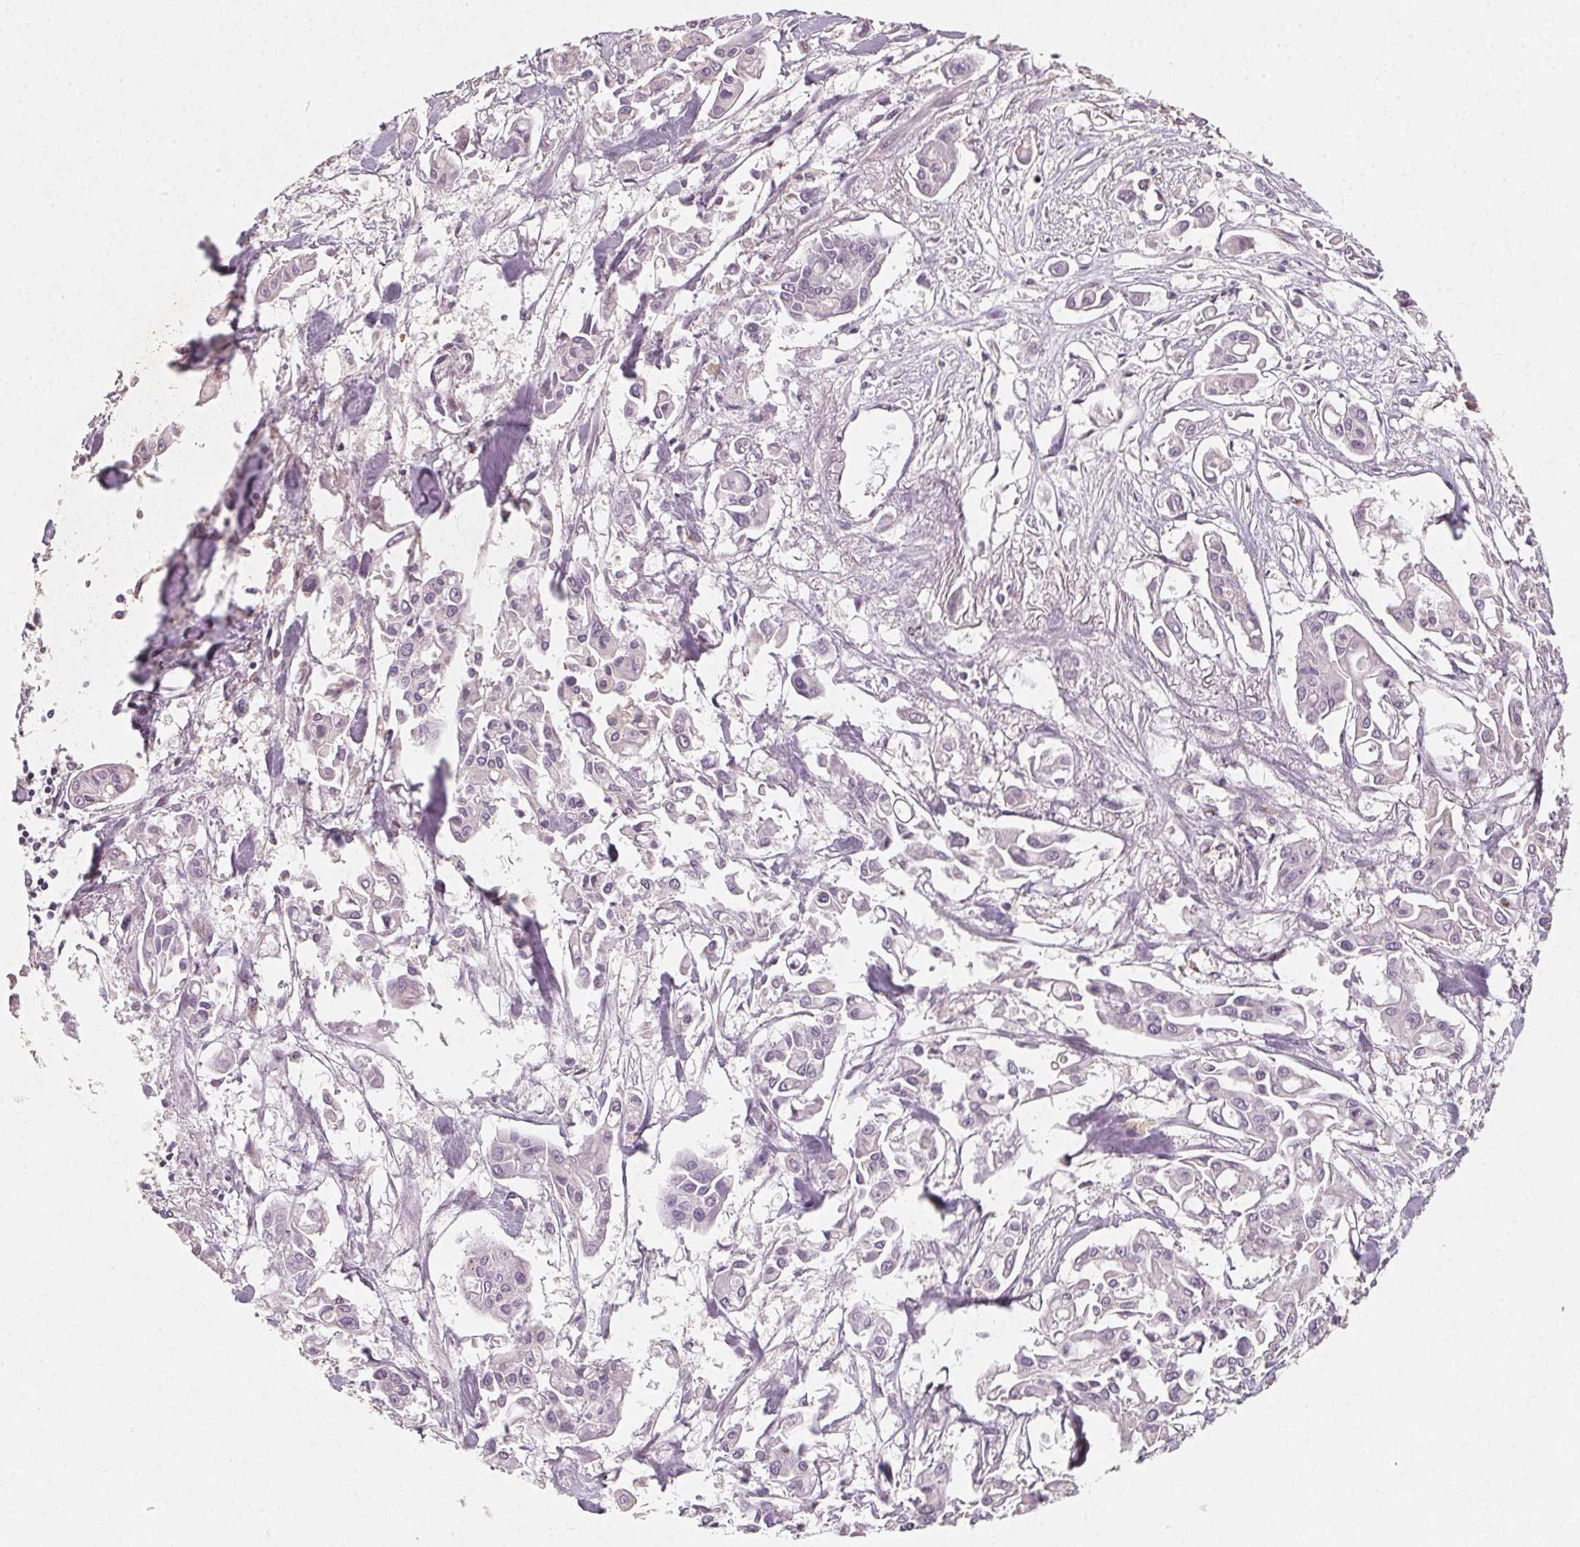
{"staining": {"intensity": "negative", "quantity": "none", "location": "none"}, "tissue": "pancreatic cancer", "cell_type": "Tumor cells", "image_type": "cancer", "snomed": [{"axis": "morphology", "description": "Adenocarcinoma, NOS"}, {"axis": "topography", "description": "Pancreas"}], "caption": "Adenocarcinoma (pancreatic) stained for a protein using immunohistochemistry (IHC) displays no staining tumor cells.", "gene": "AP1S1", "patient": {"sex": "male", "age": 61}}